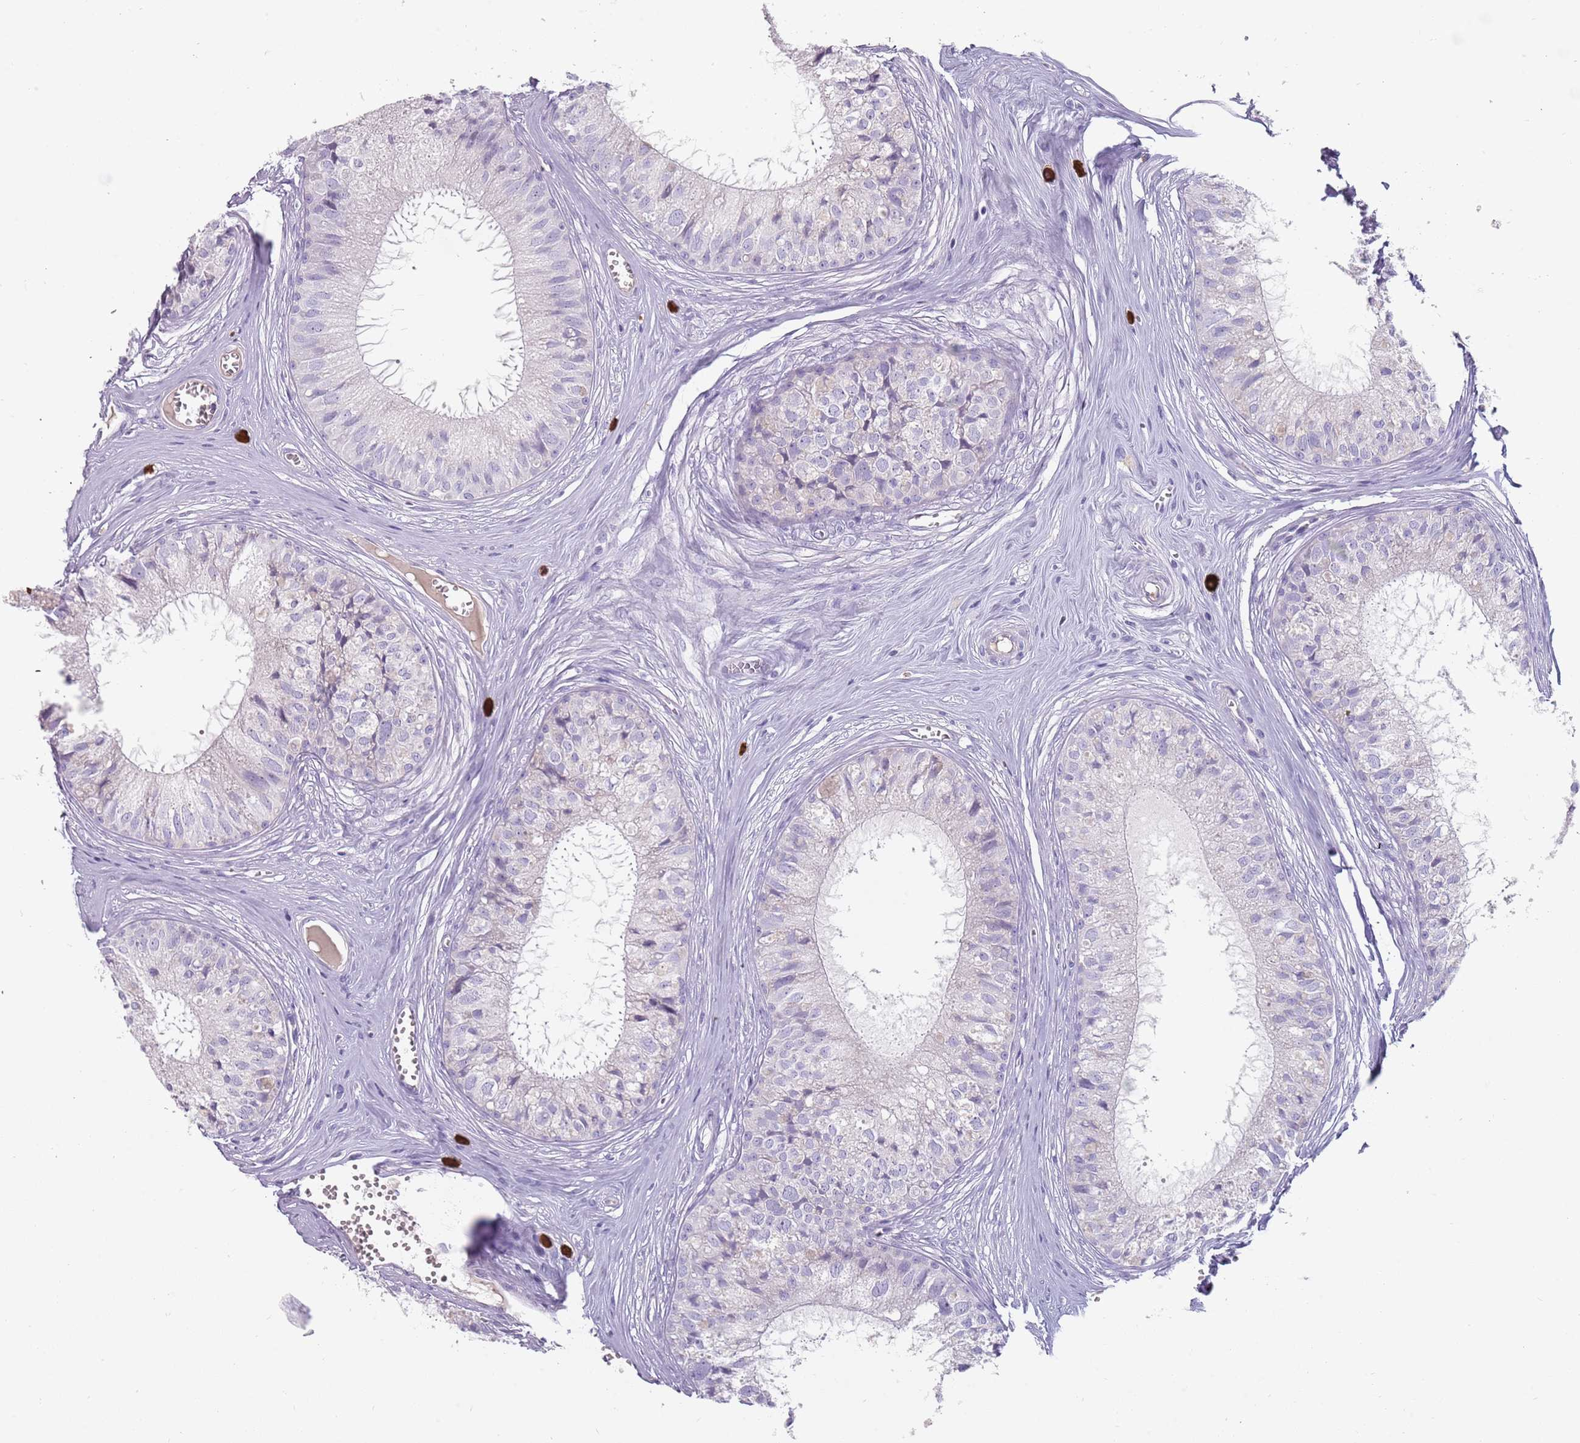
{"staining": {"intensity": "negative", "quantity": "none", "location": "none"}, "tissue": "epididymis", "cell_type": "Glandular cells", "image_type": "normal", "snomed": [{"axis": "morphology", "description": "Normal tissue, NOS"}, {"axis": "topography", "description": "Epididymis"}], "caption": "Immunohistochemistry micrograph of benign epididymis: human epididymis stained with DAB (3,3'-diaminobenzidine) exhibits no significant protein staining in glandular cells. (DAB (3,3'-diaminobenzidine) immunohistochemistry (IHC) with hematoxylin counter stain).", "gene": "DDX4", "patient": {"sex": "male", "age": 36}}